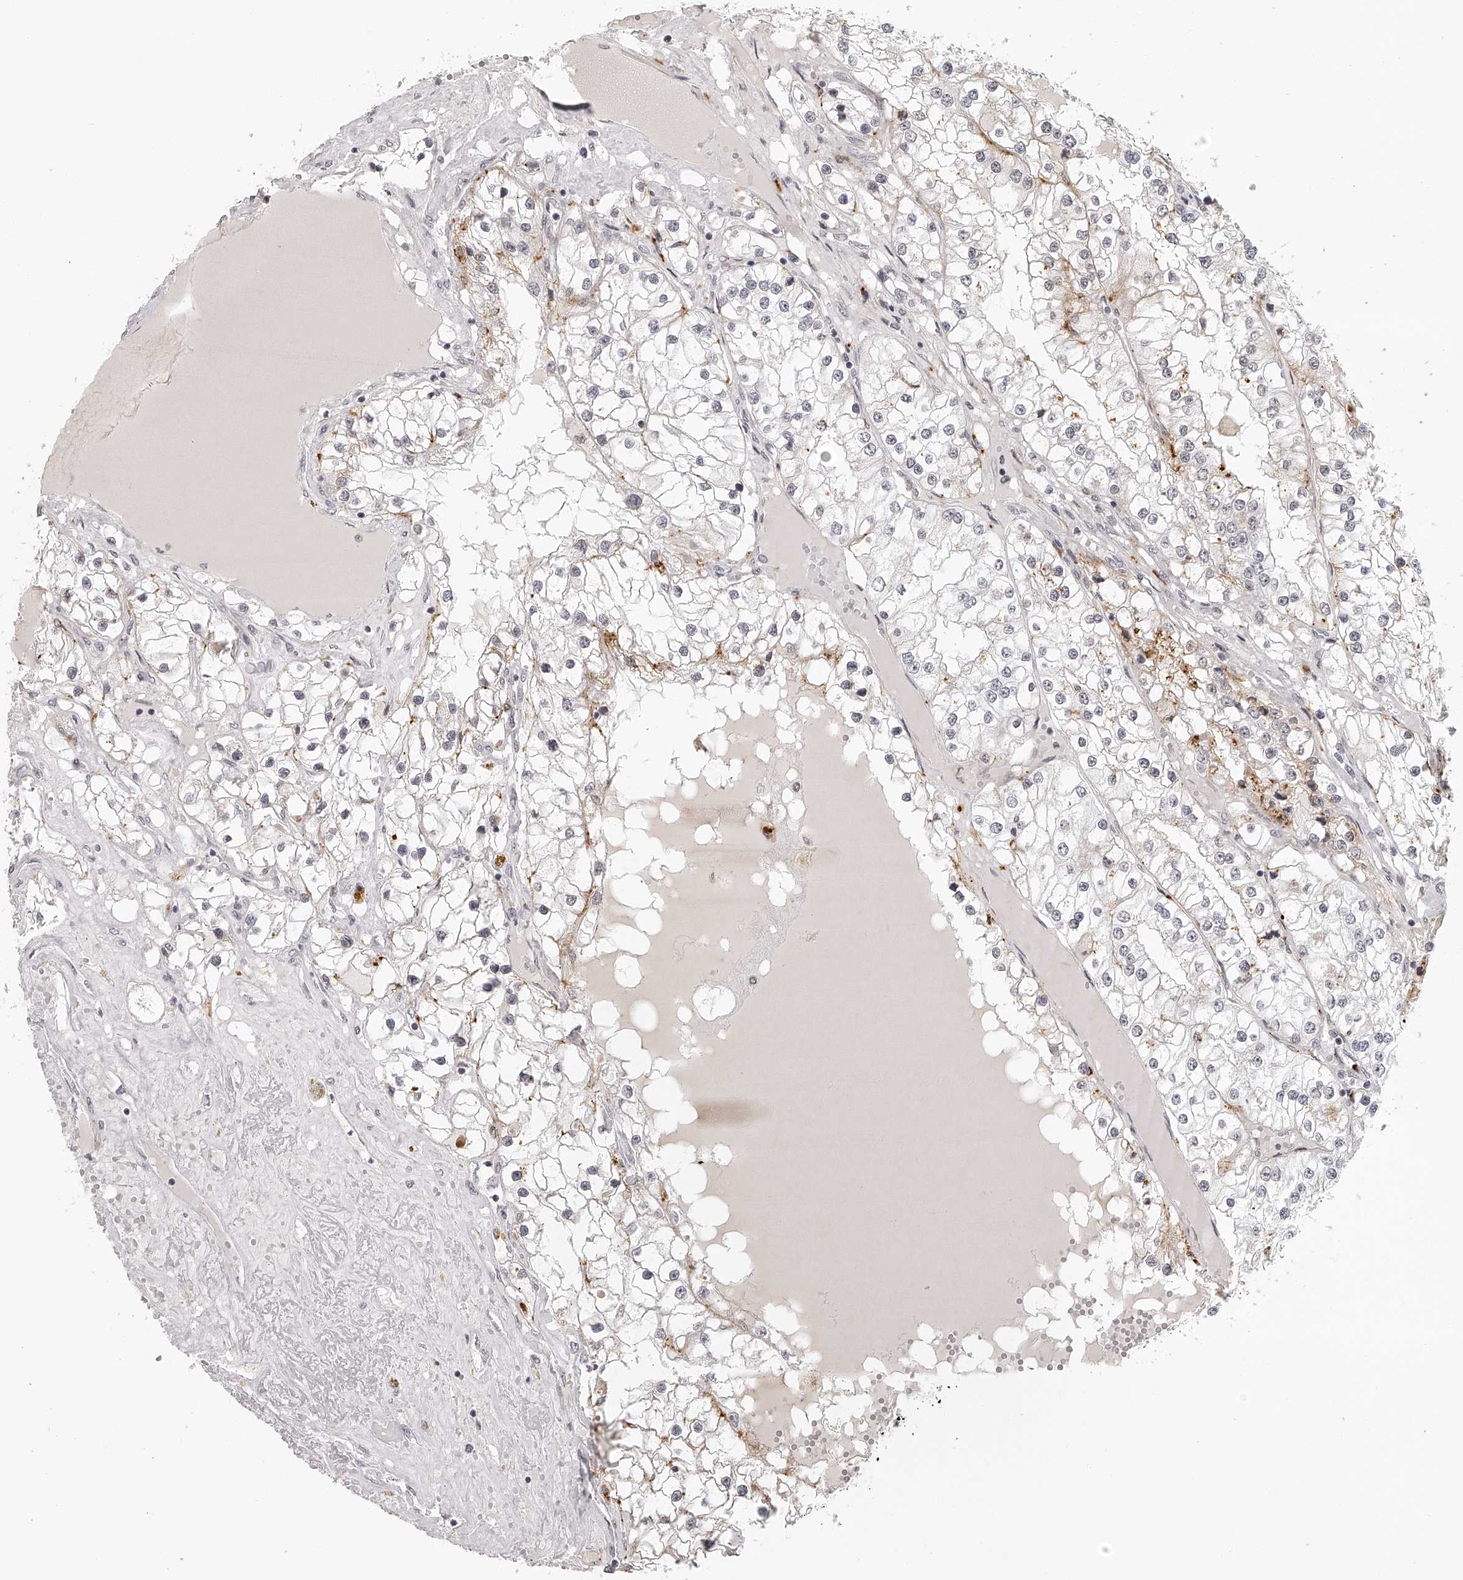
{"staining": {"intensity": "weak", "quantity": "<25%", "location": "cytoplasmic/membranous"}, "tissue": "renal cancer", "cell_type": "Tumor cells", "image_type": "cancer", "snomed": [{"axis": "morphology", "description": "Adenocarcinoma, NOS"}, {"axis": "topography", "description": "Kidney"}], "caption": "This histopathology image is of renal cancer stained with immunohistochemistry (IHC) to label a protein in brown with the nuclei are counter-stained blue. There is no expression in tumor cells.", "gene": "RNF220", "patient": {"sex": "male", "age": 68}}